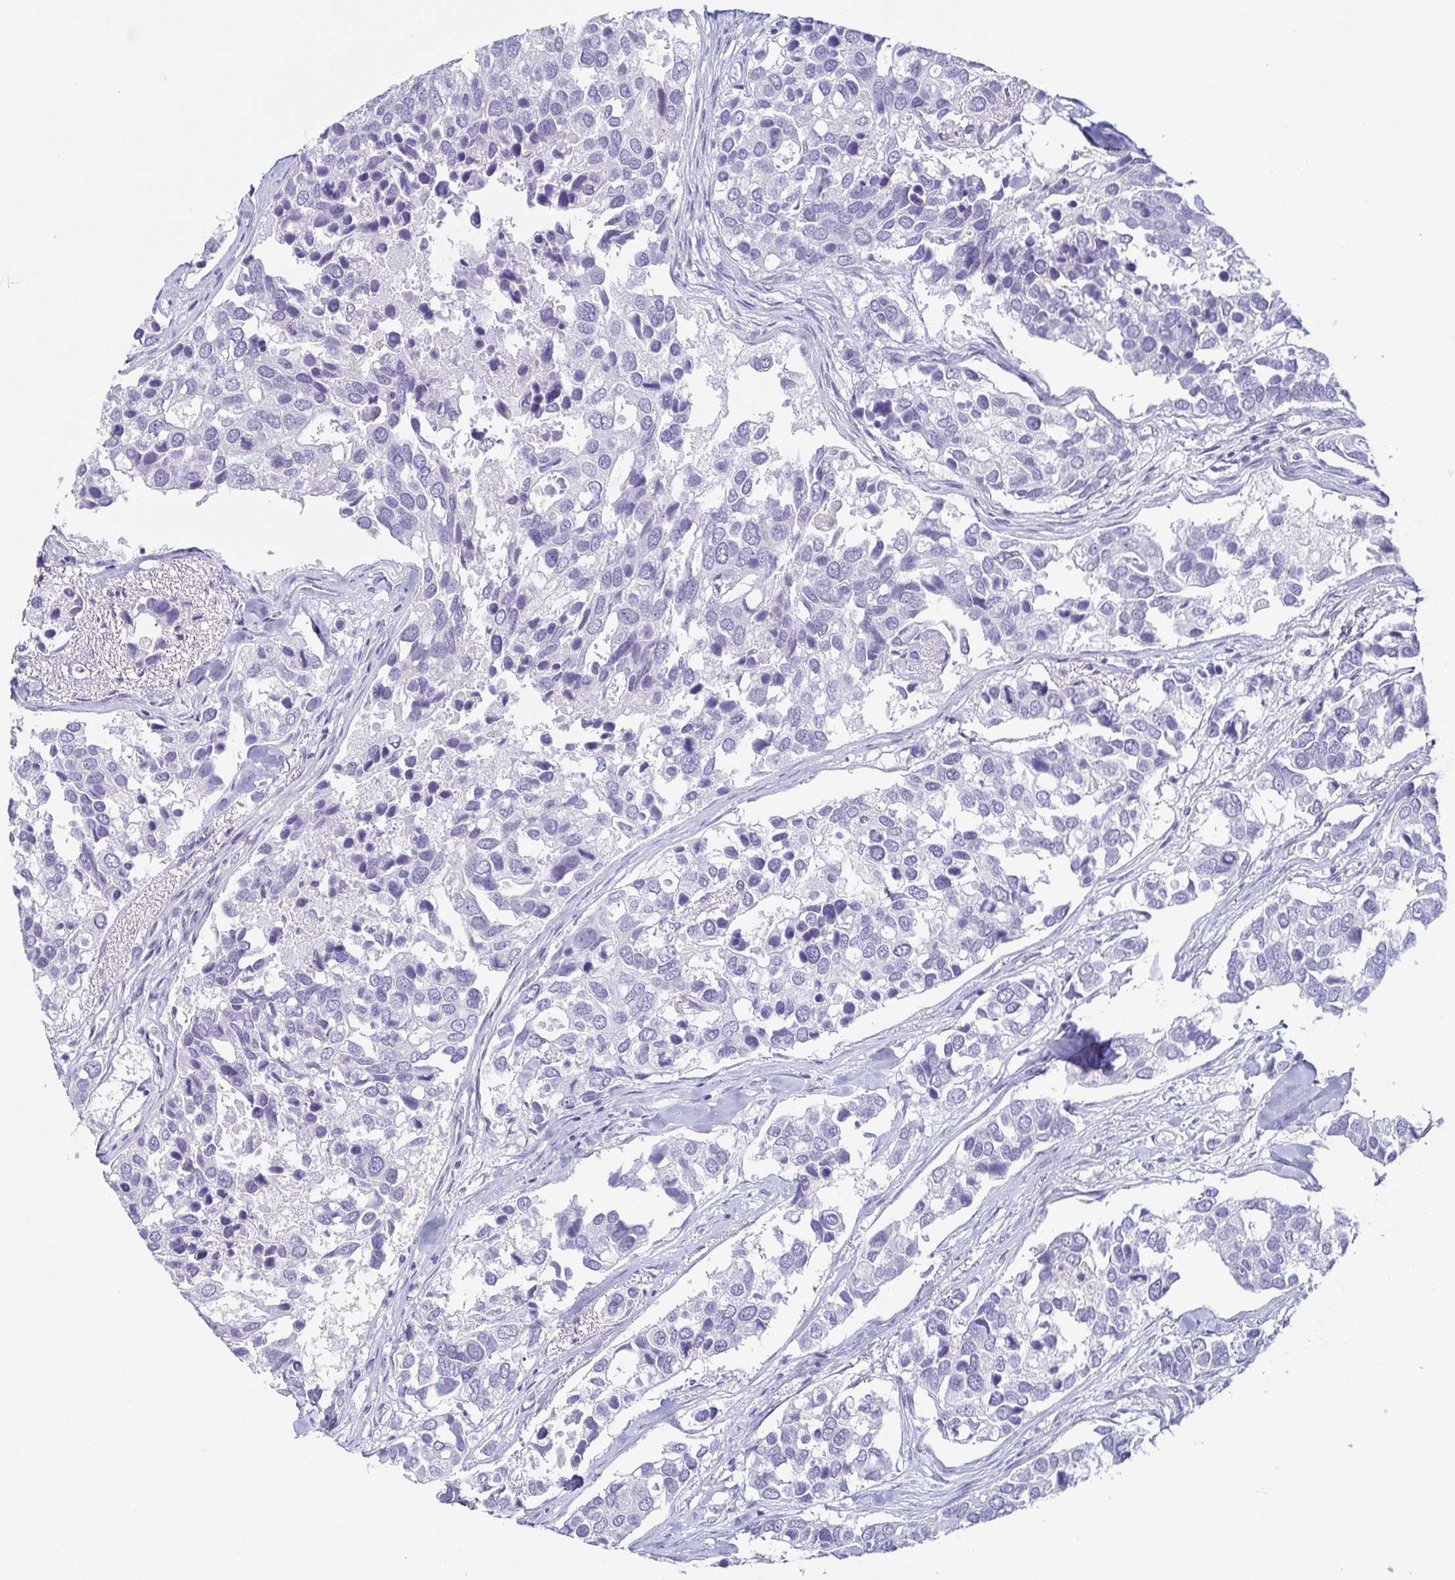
{"staining": {"intensity": "negative", "quantity": "none", "location": "none"}, "tissue": "breast cancer", "cell_type": "Tumor cells", "image_type": "cancer", "snomed": [{"axis": "morphology", "description": "Duct carcinoma"}, {"axis": "topography", "description": "Breast"}], "caption": "The histopathology image reveals no staining of tumor cells in breast invasive ductal carcinoma.", "gene": "PRR27", "patient": {"sex": "female", "age": 83}}